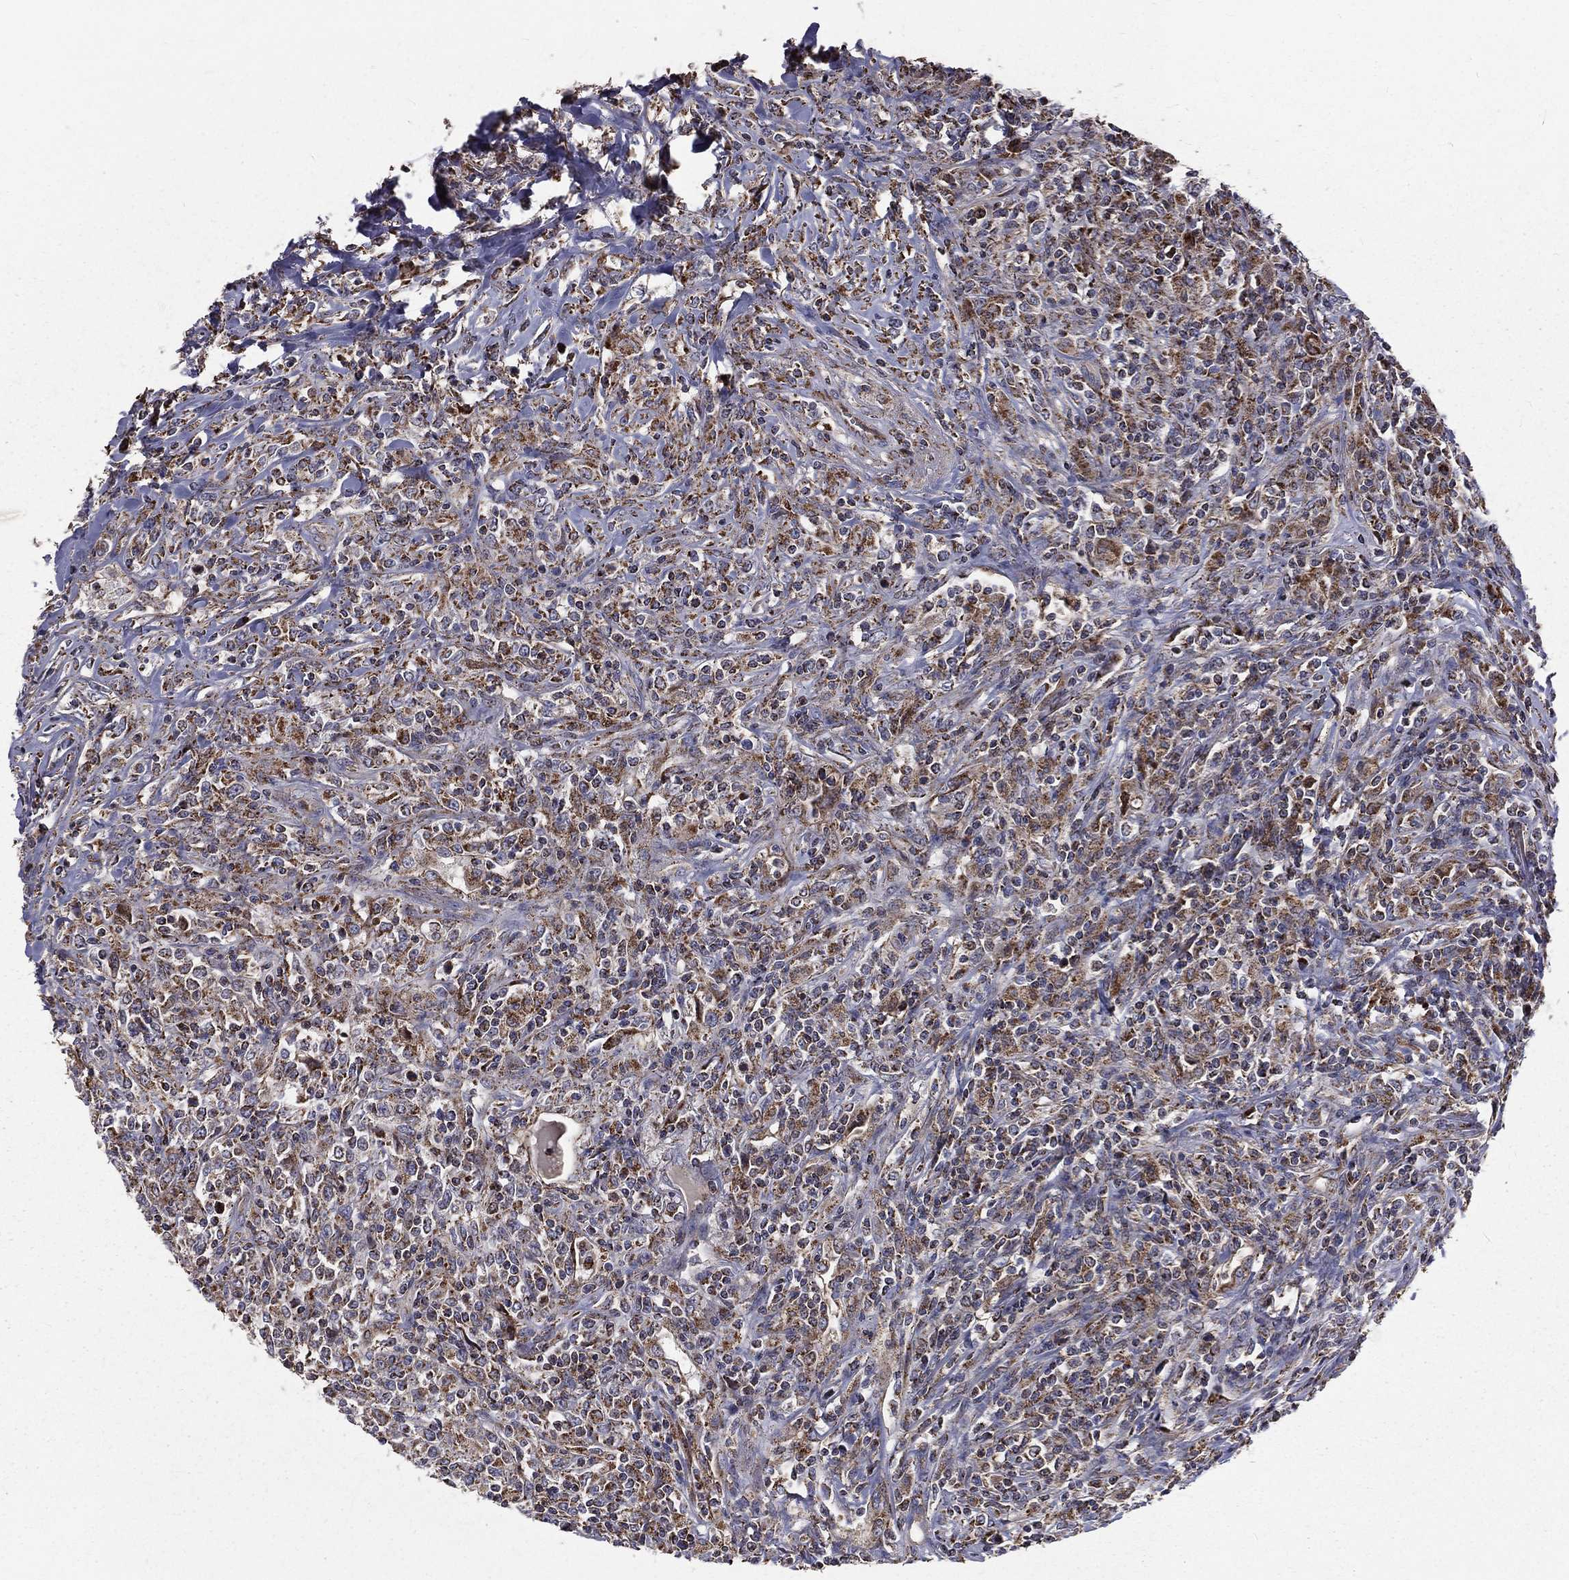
{"staining": {"intensity": "moderate", "quantity": ">75%", "location": "cytoplasmic/membranous"}, "tissue": "lymphoma", "cell_type": "Tumor cells", "image_type": "cancer", "snomed": [{"axis": "morphology", "description": "Malignant lymphoma, non-Hodgkin's type, High grade"}, {"axis": "topography", "description": "Lung"}], "caption": "Protein positivity by IHC demonstrates moderate cytoplasmic/membranous expression in approximately >75% of tumor cells in lymphoma.", "gene": "GPD1", "patient": {"sex": "male", "age": 79}}